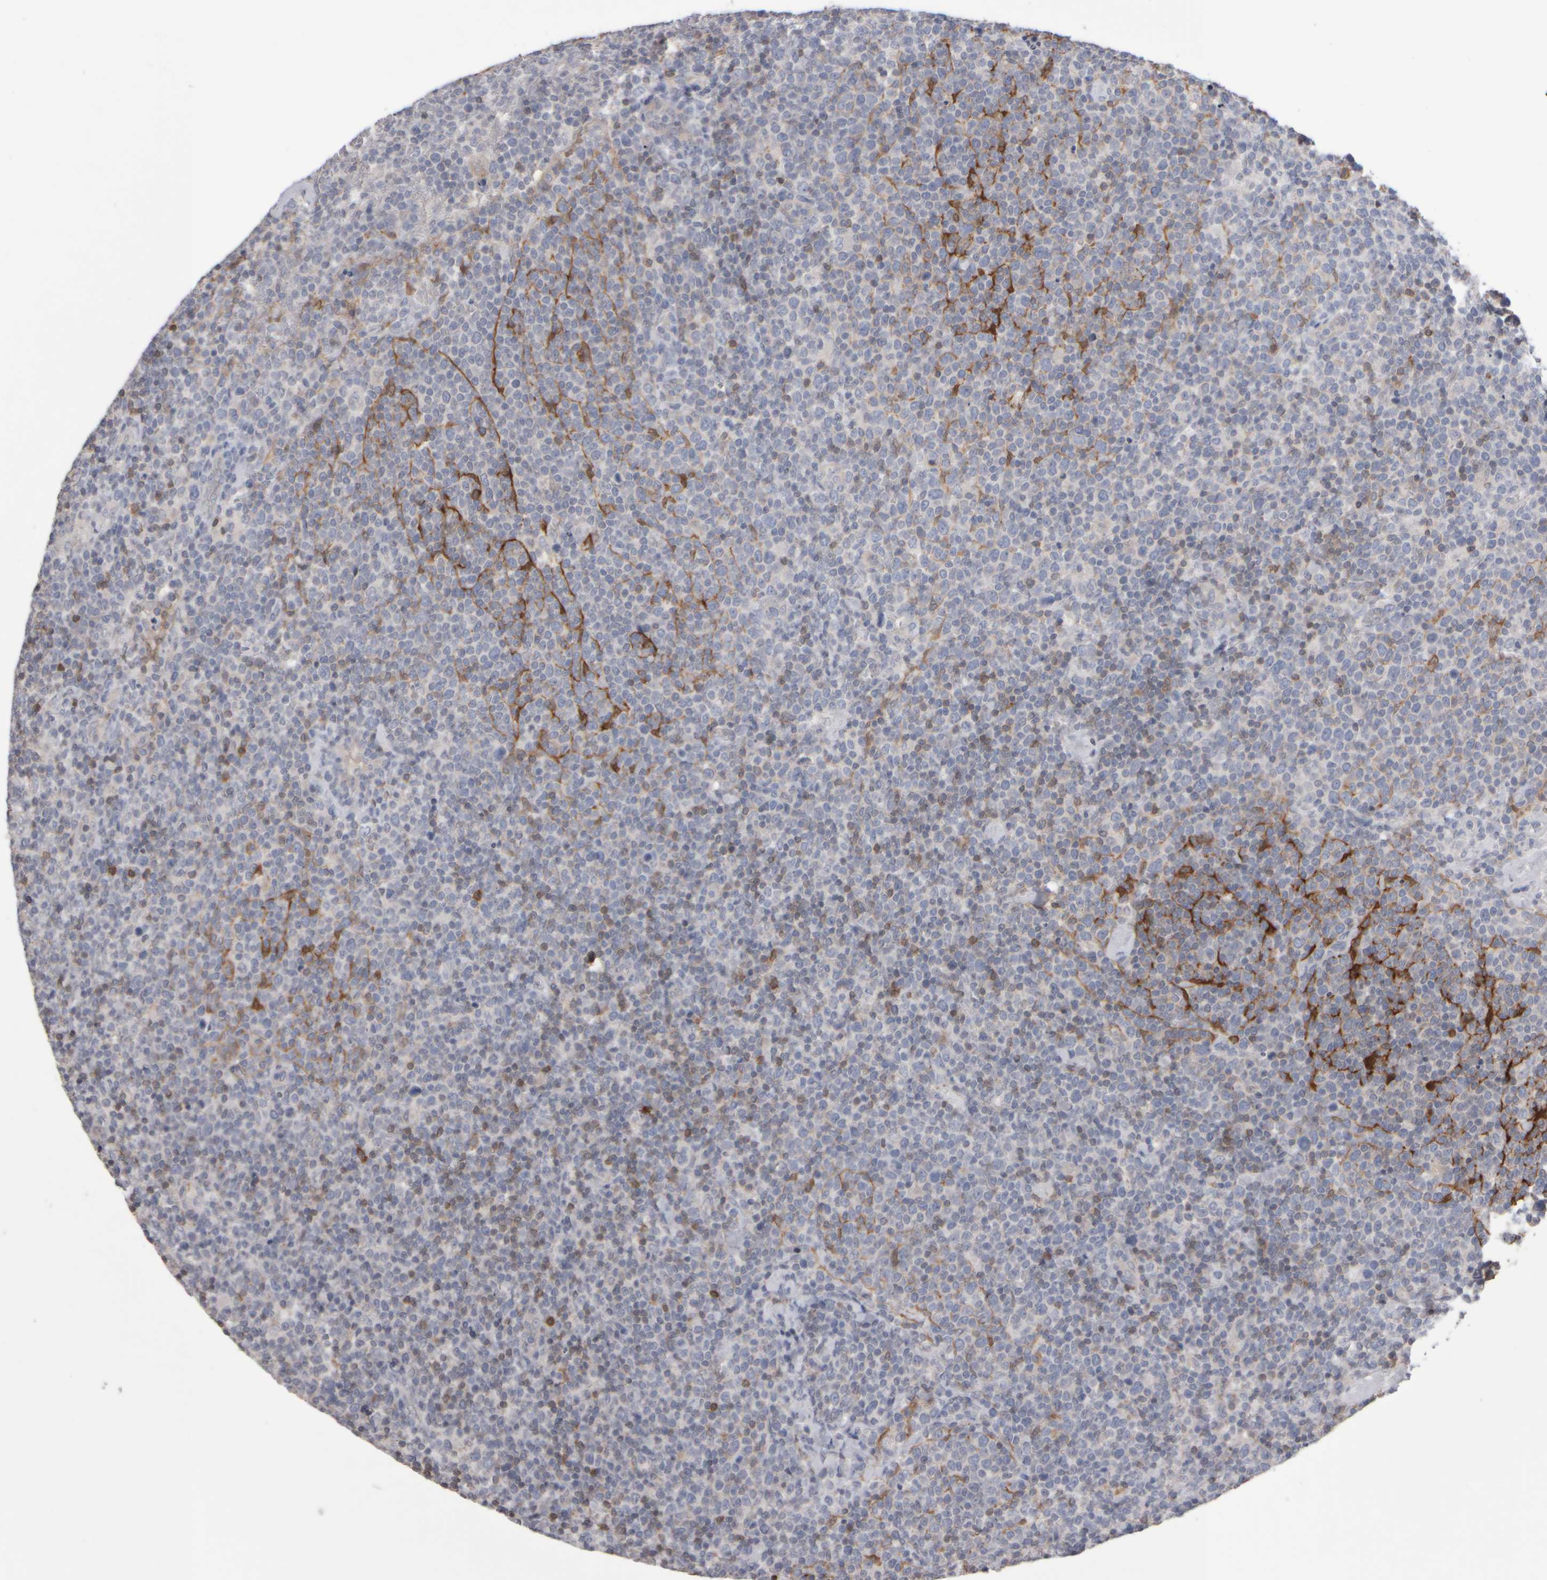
{"staining": {"intensity": "weak", "quantity": "<25%", "location": "cytoplasmic/membranous"}, "tissue": "lymphoma", "cell_type": "Tumor cells", "image_type": "cancer", "snomed": [{"axis": "morphology", "description": "Malignant lymphoma, non-Hodgkin's type, High grade"}, {"axis": "topography", "description": "Lymph node"}], "caption": "Immunohistochemistry (IHC) histopathology image of neoplastic tissue: lymphoma stained with DAB (3,3'-diaminobenzidine) shows no significant protein positivity in tumor cells. The staining was performed using DAB to visualize the protein expression in brown, while the nuclei were stained in blue with hematoxylin (Magnification: 20x).", "gene": "EPHX2", "patient": {"sex": "male", "age": 61}}